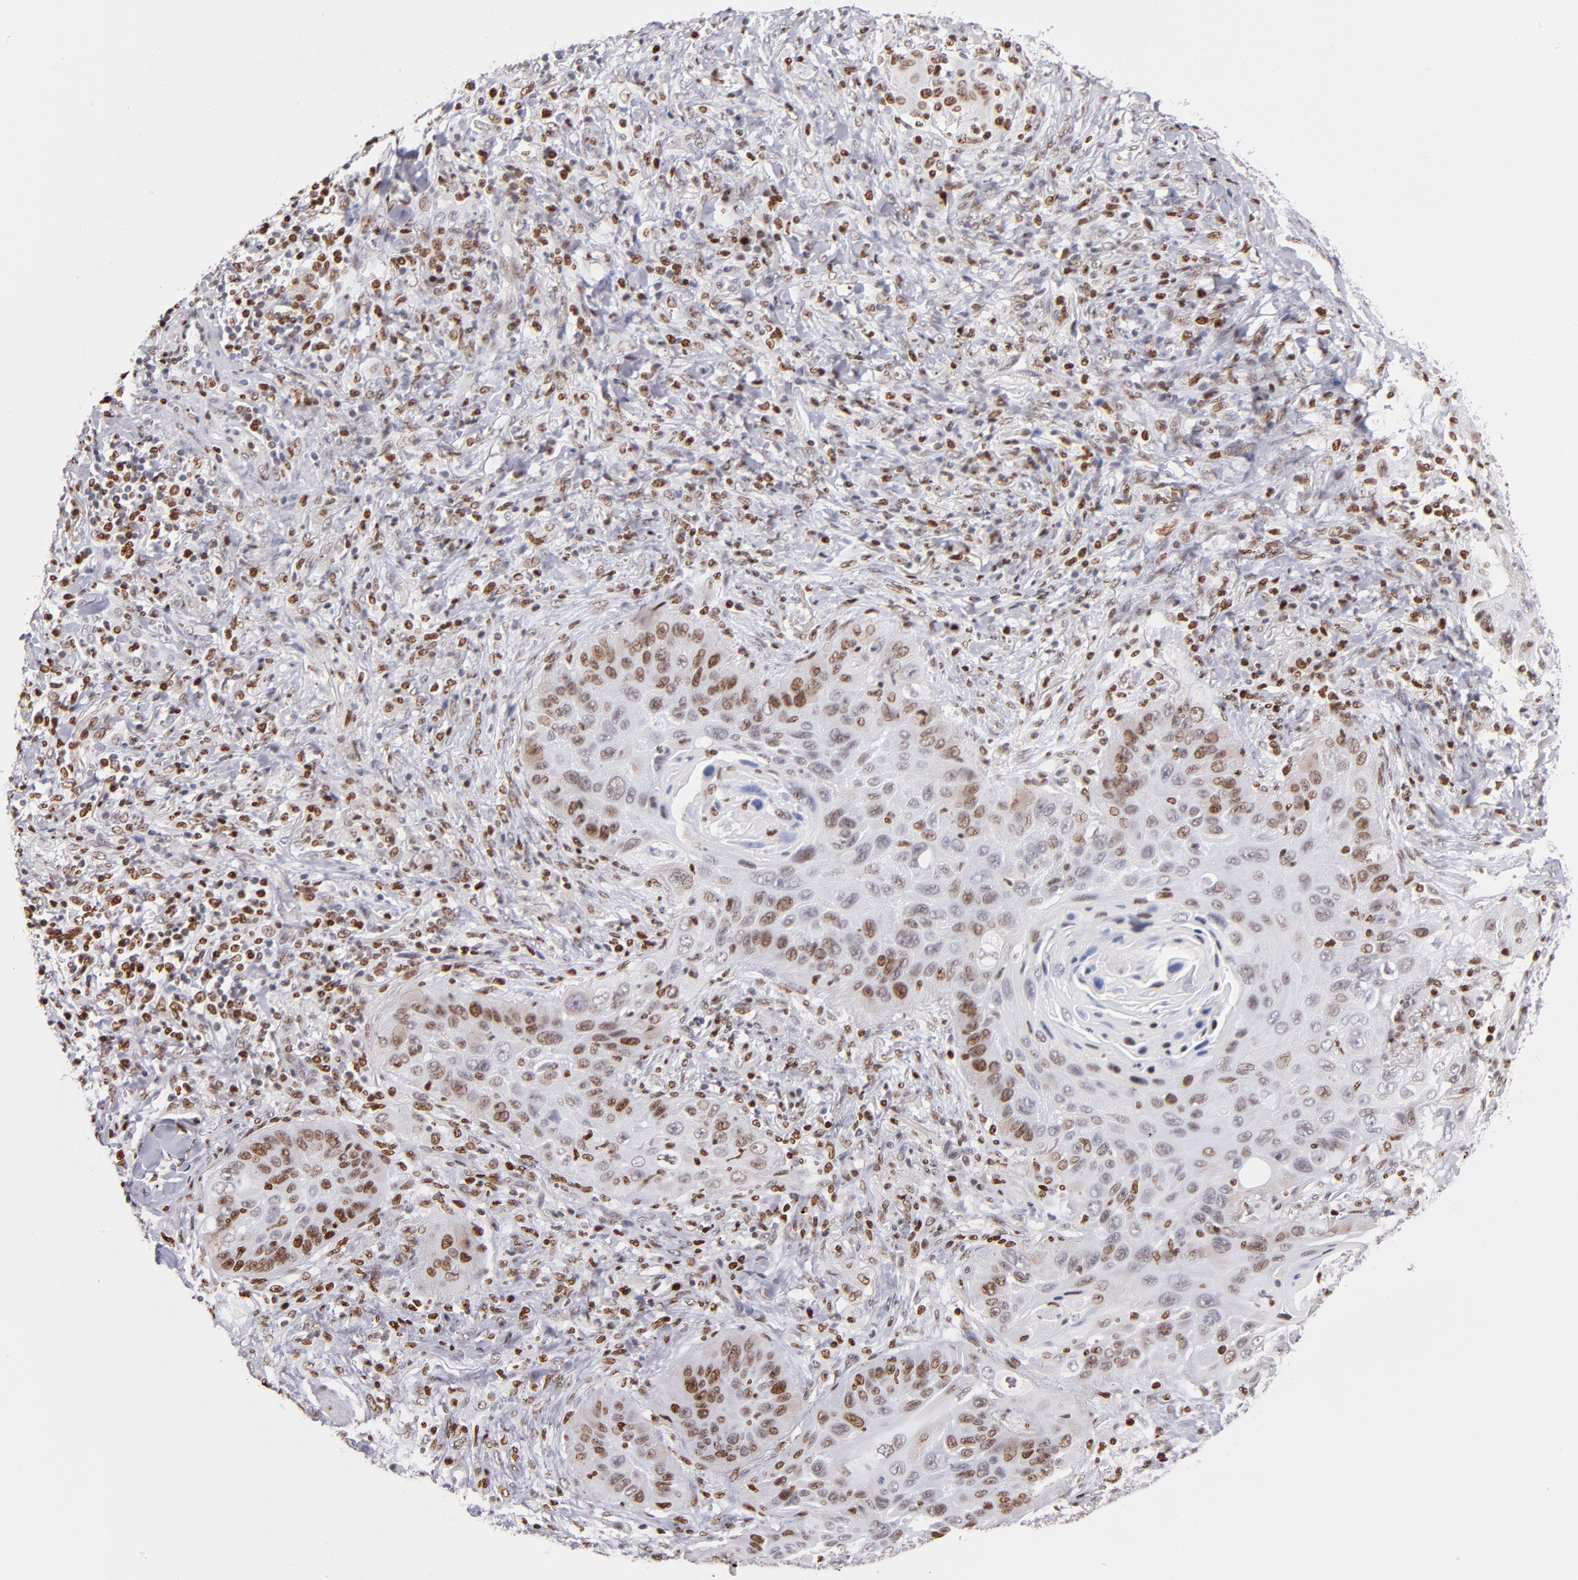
{"staining": {"intensity": "moderate", "quantity": "25%-75%", "location": "nuclear"}, "tissue": "lung cancer", "cell_type": "Tumor cells", "image_type": "cancer", "snomed": [{"axis": "morphology", "description": "Squamous cell carcinoma, NOS"}, {"axis": "topography", "description": "Lung"}], "caption": "A micrograph showing moderate nuclear expression in approximately 25%-75% of tumor cells in lung squamous cell carcinoma, as visualized by brown immunohistochemical staining.", "gene": "POLA1", "patient": {"sex": "female", "age": 67}}